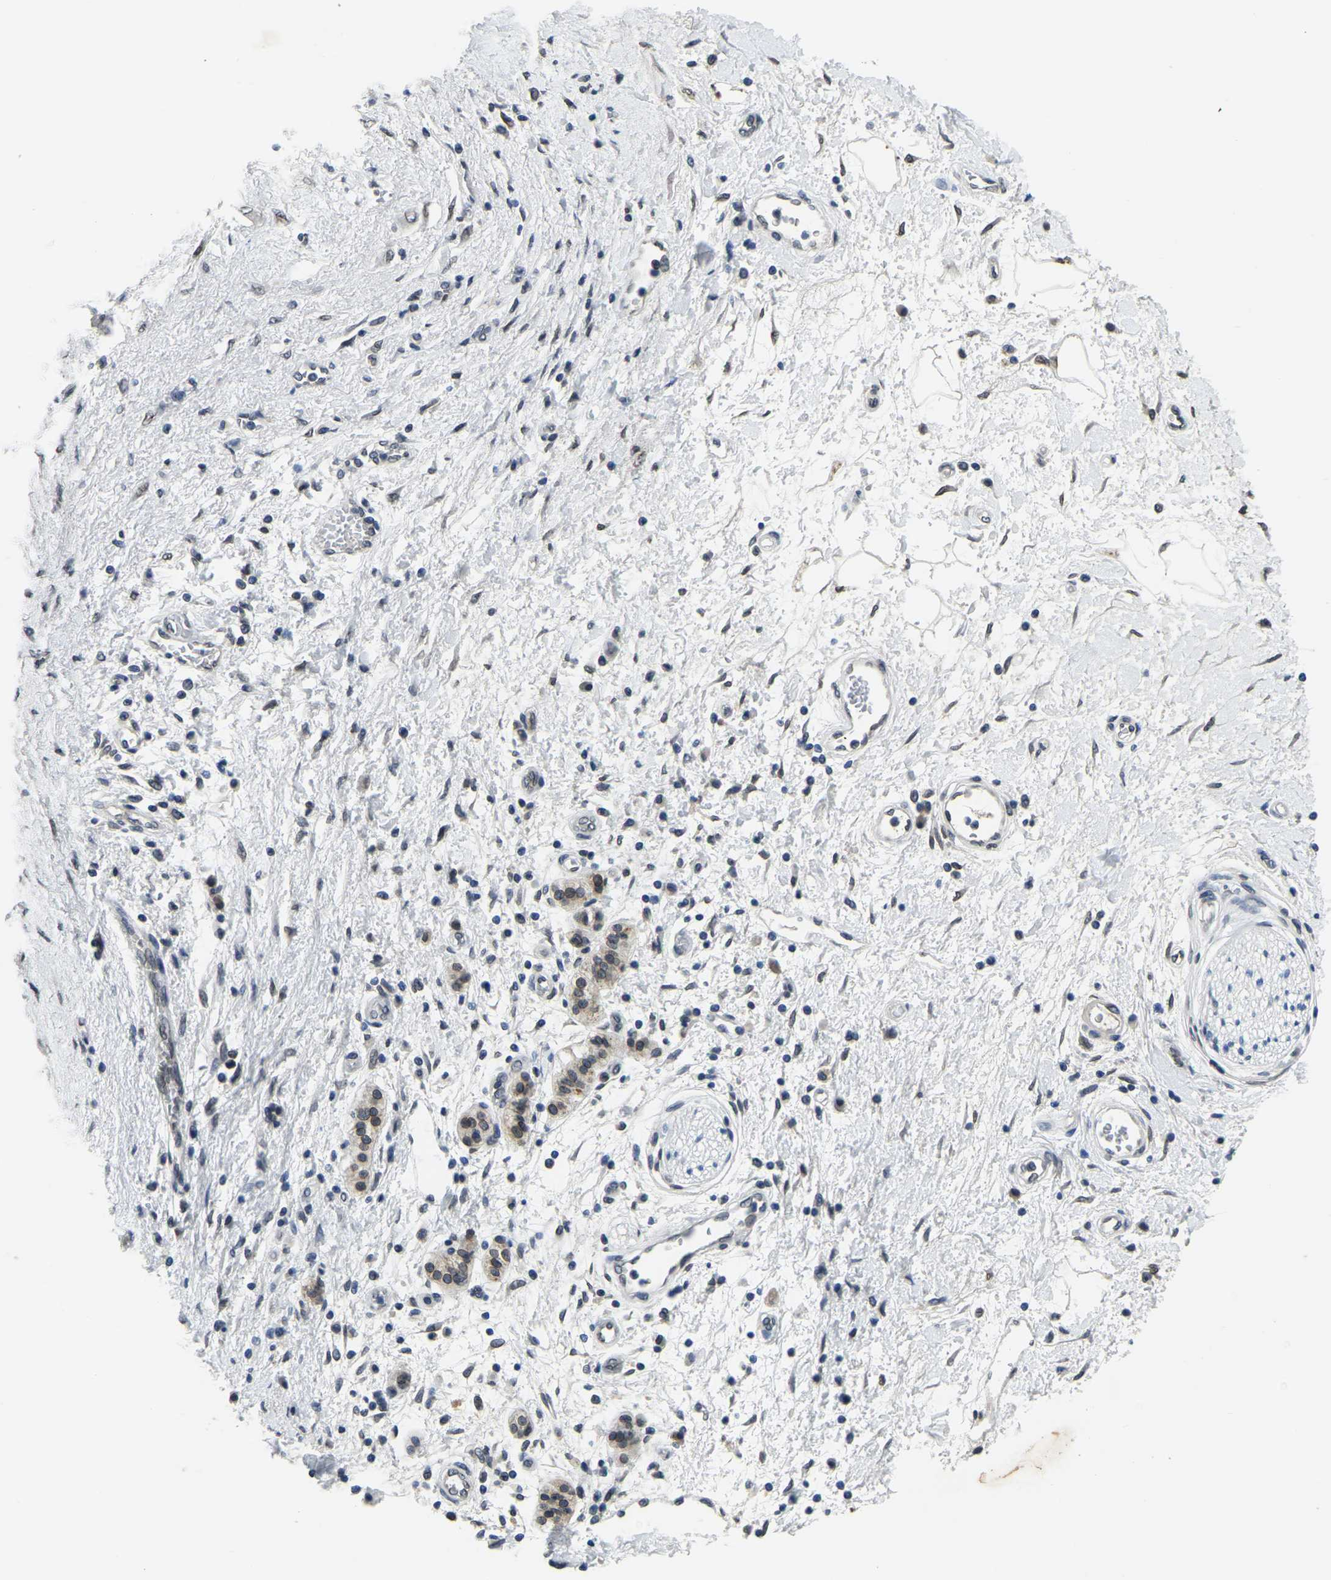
{"staining": {"intensity": "weak", "quantity": ">75%", "location": "cytoplasmic/membranous,nuclear"}, "tissue": "pancreatic cancer", "cell_type": "Tumor cells", "image_type": "cancer", "snomed": [{"axis": "morphology", "description": "Adenocarcinoma, NOS"}, {"axis": "topography", "description": "Pancreas"}], "caption": "Pancreatic cancer (adenocarcinoma) stained with a protein marker exhibits weak staining in tumor cells.", "gene": "RANBP2", "patient": {"sex": "female", "age": 60}}